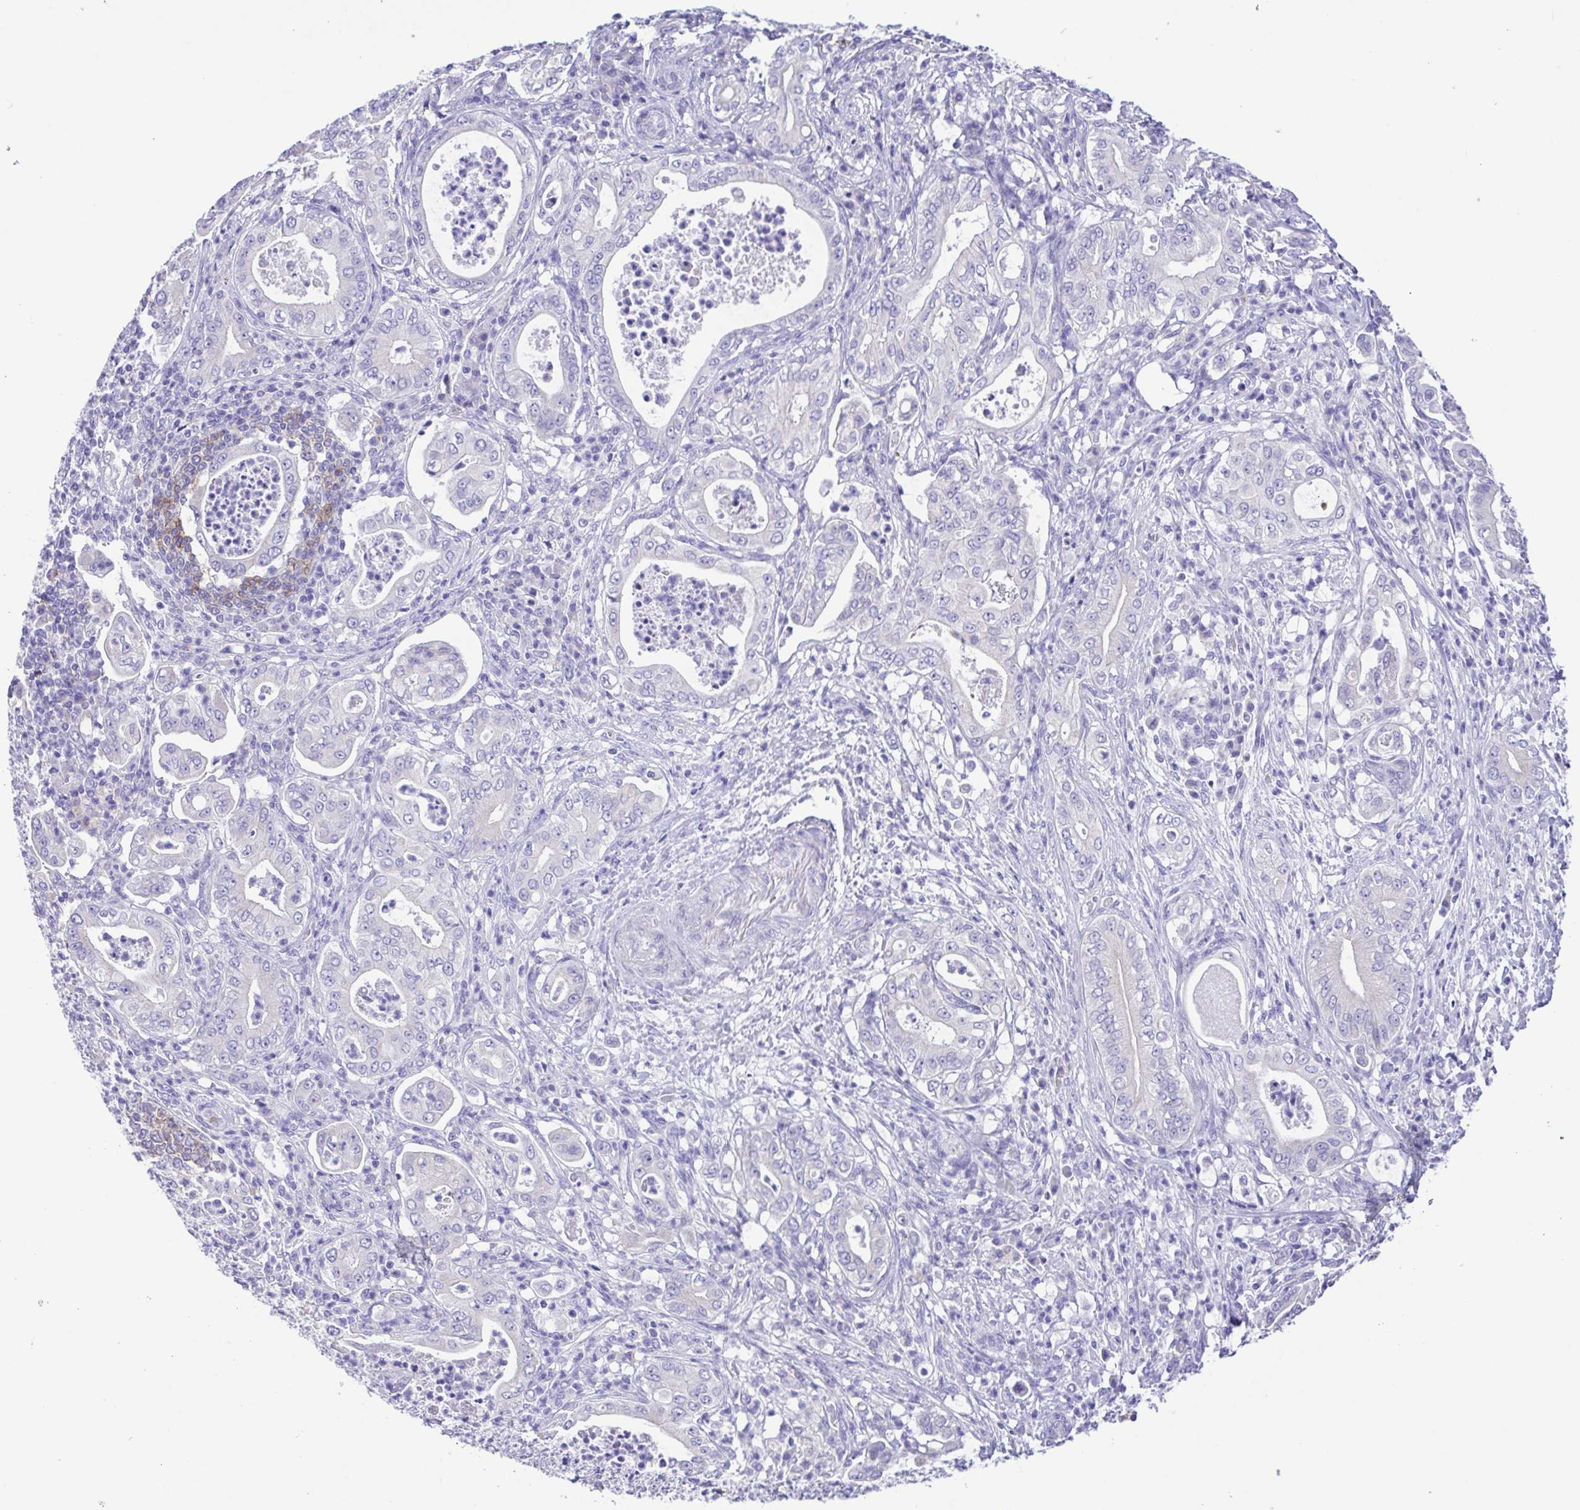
{"staining": {"intensity": "negative", "quantity": "none", "location": "none"}, "tissue": "pancreatic cancer", "cell_type": "Tumor cells", "image_type": "cancer", "snomed": [{"axis": "morphology", "description": "Adenocarcinoma, NOS"}, {"axis": "topography", "description": "Pancreas"}], "caption": "Immunohistochemistry of adenocarcinoma (pancreatic) shows no expression in tumor cells.", "gene": "CD72", "patient": {"sex": "male", "age": 71}}